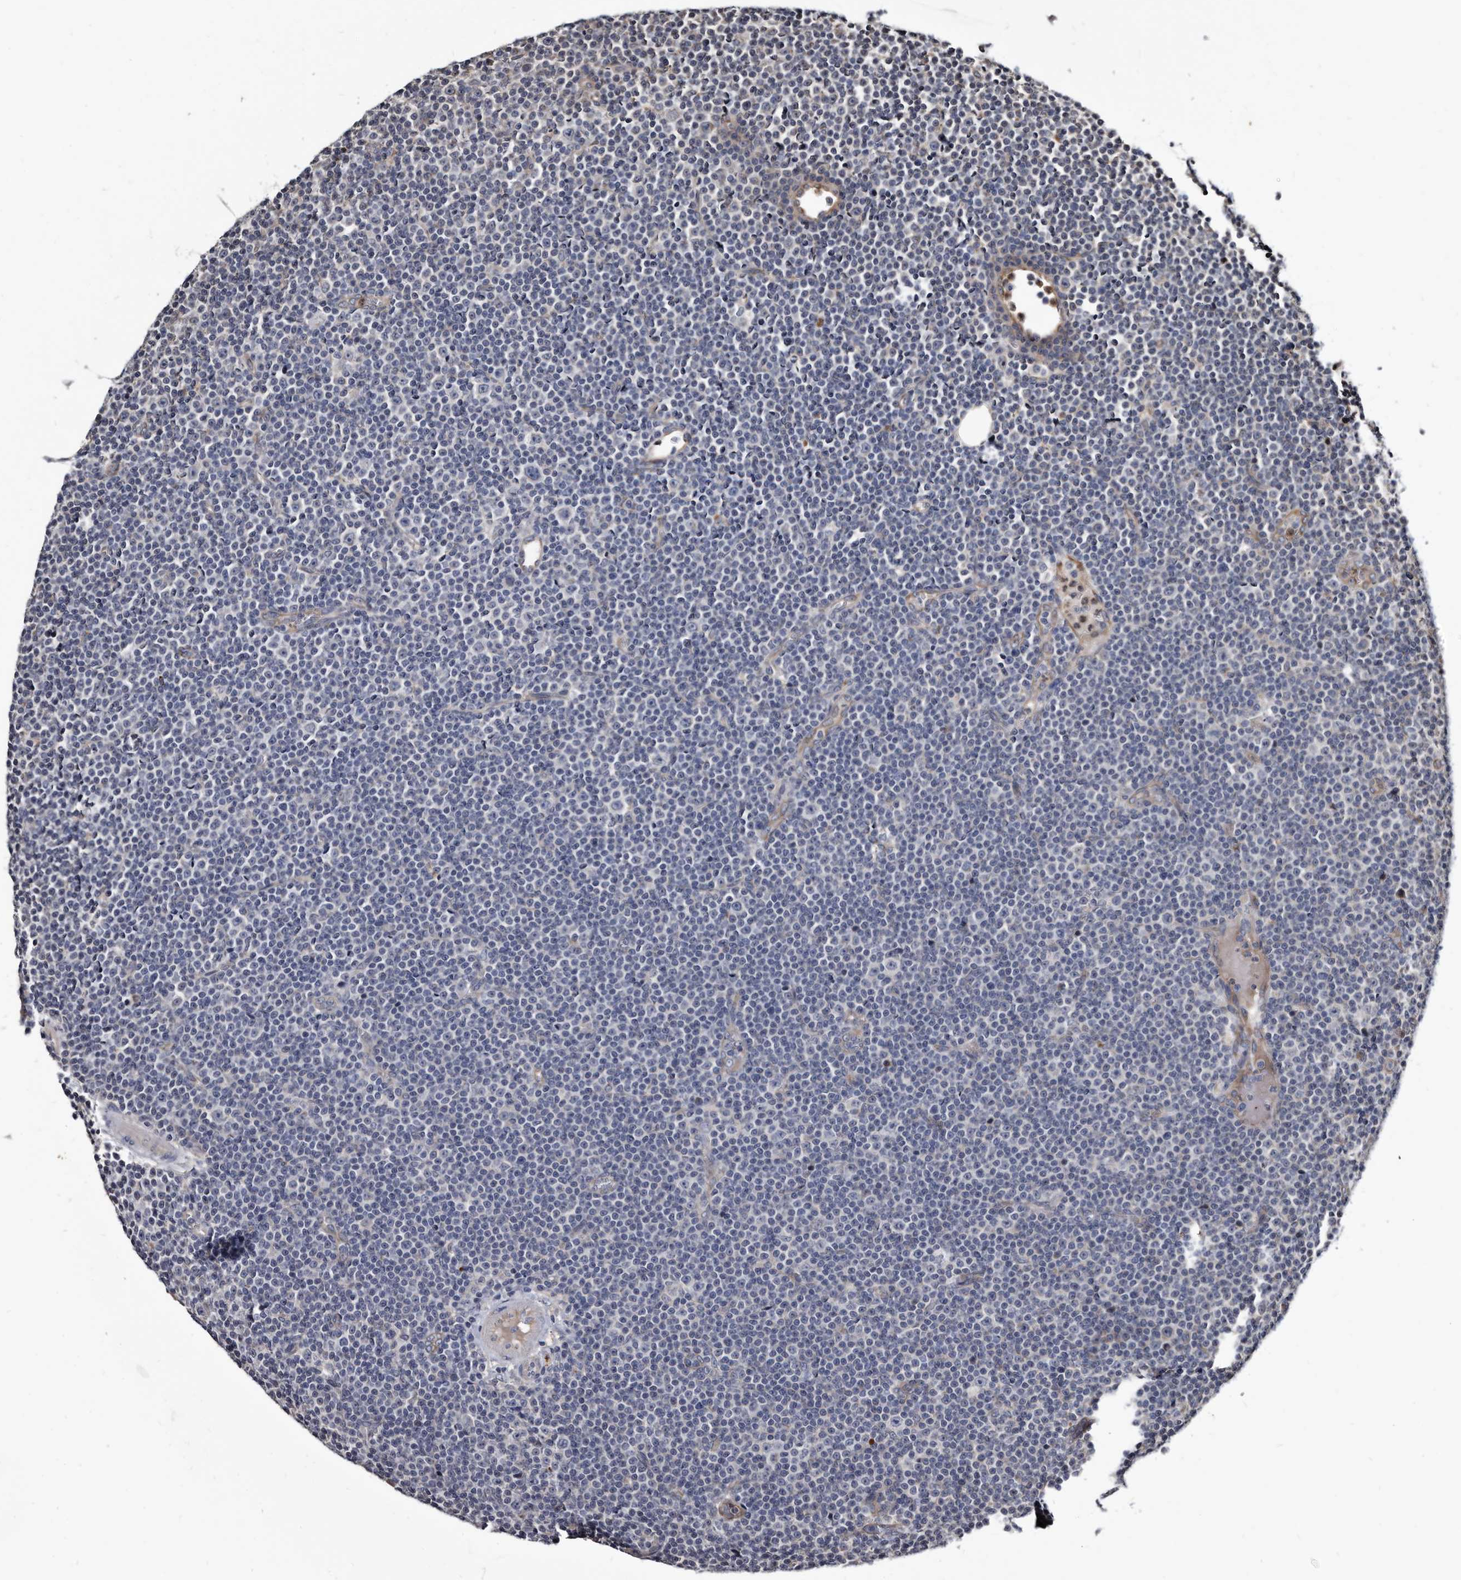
{"staining": {"intensity": "negative", "quantity": "none", "location": "none"}, "tissue": "lymphoma", "cell_type": "Tumor cells", "image_type": "cancer", "snomed": [{"axis": "morphology", "description": "Malignant lymphoma, non-Hodgkin's type, Low grade"}, {"axis": "topography", "description": "Lymph node"}], "caption": "High magnification brightfield microscopy of low-grade malignant lymphoma, non-Hodgkin's type stained with DAB (brown) and counterstained with hematoxylin (blue): tumor cells show no significant positivity. Nuclei are stained in blue.", "gene": "CTSA", "patient": {"sex": "female", "age": 67}}